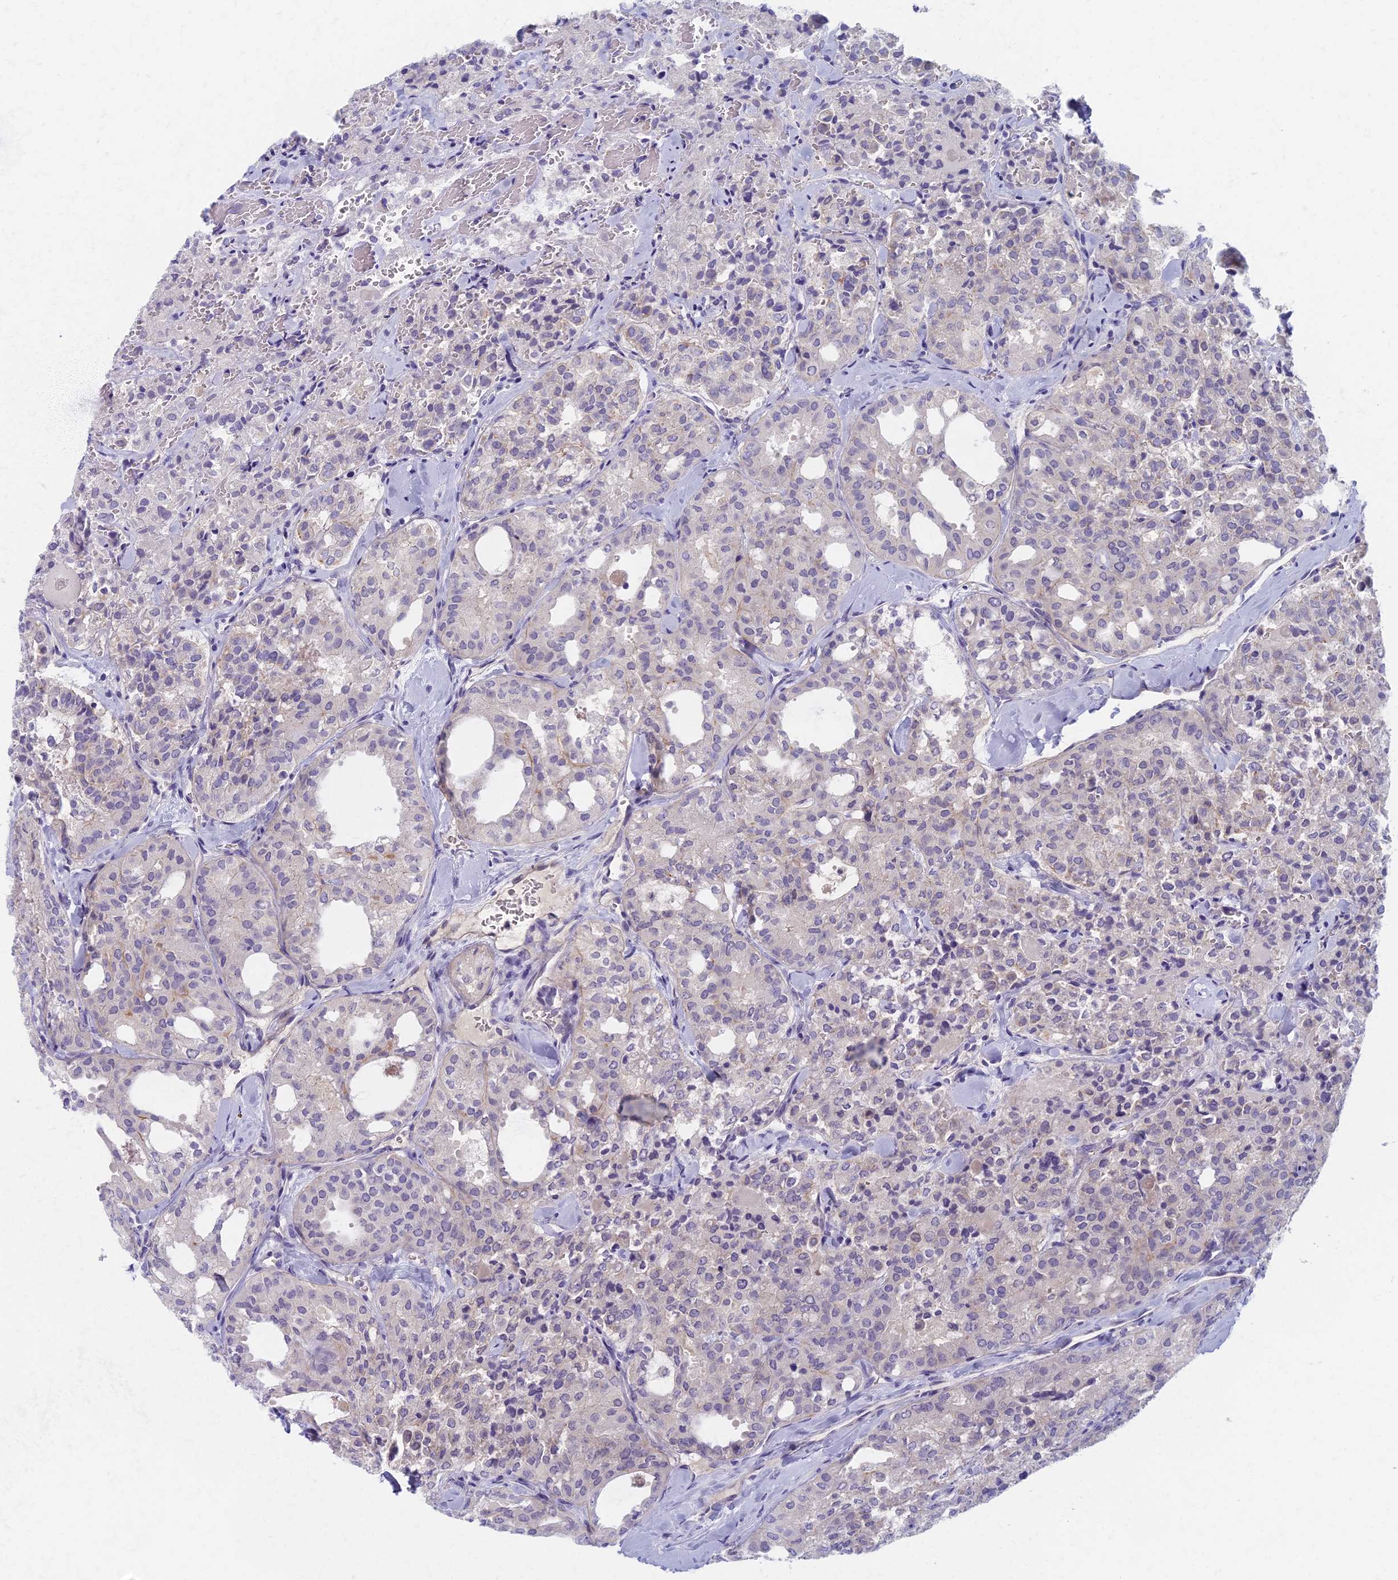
{"staining": {"intensity": "negative", "quantity": "none", "location": "none"}, "tissue": "thyroid cancer", "cell_type": "Tumor cells", "image_type": "cancer", "snomed": [{"axis": "morphology", "description": "Follicular adenoma carcinoma, NOS"}, {"axis": "topography", "description": "Thyroid gland"}], "caption": "This is a photomicrograph of immunohistochemistry staining of thyroid cancer (follicular adenoma carcinoma), which shows no staining in tumor cells. Nuclei are stained in blue.", "gene": "AP4E1", "patient": {"sex": "male", "age": 75}}